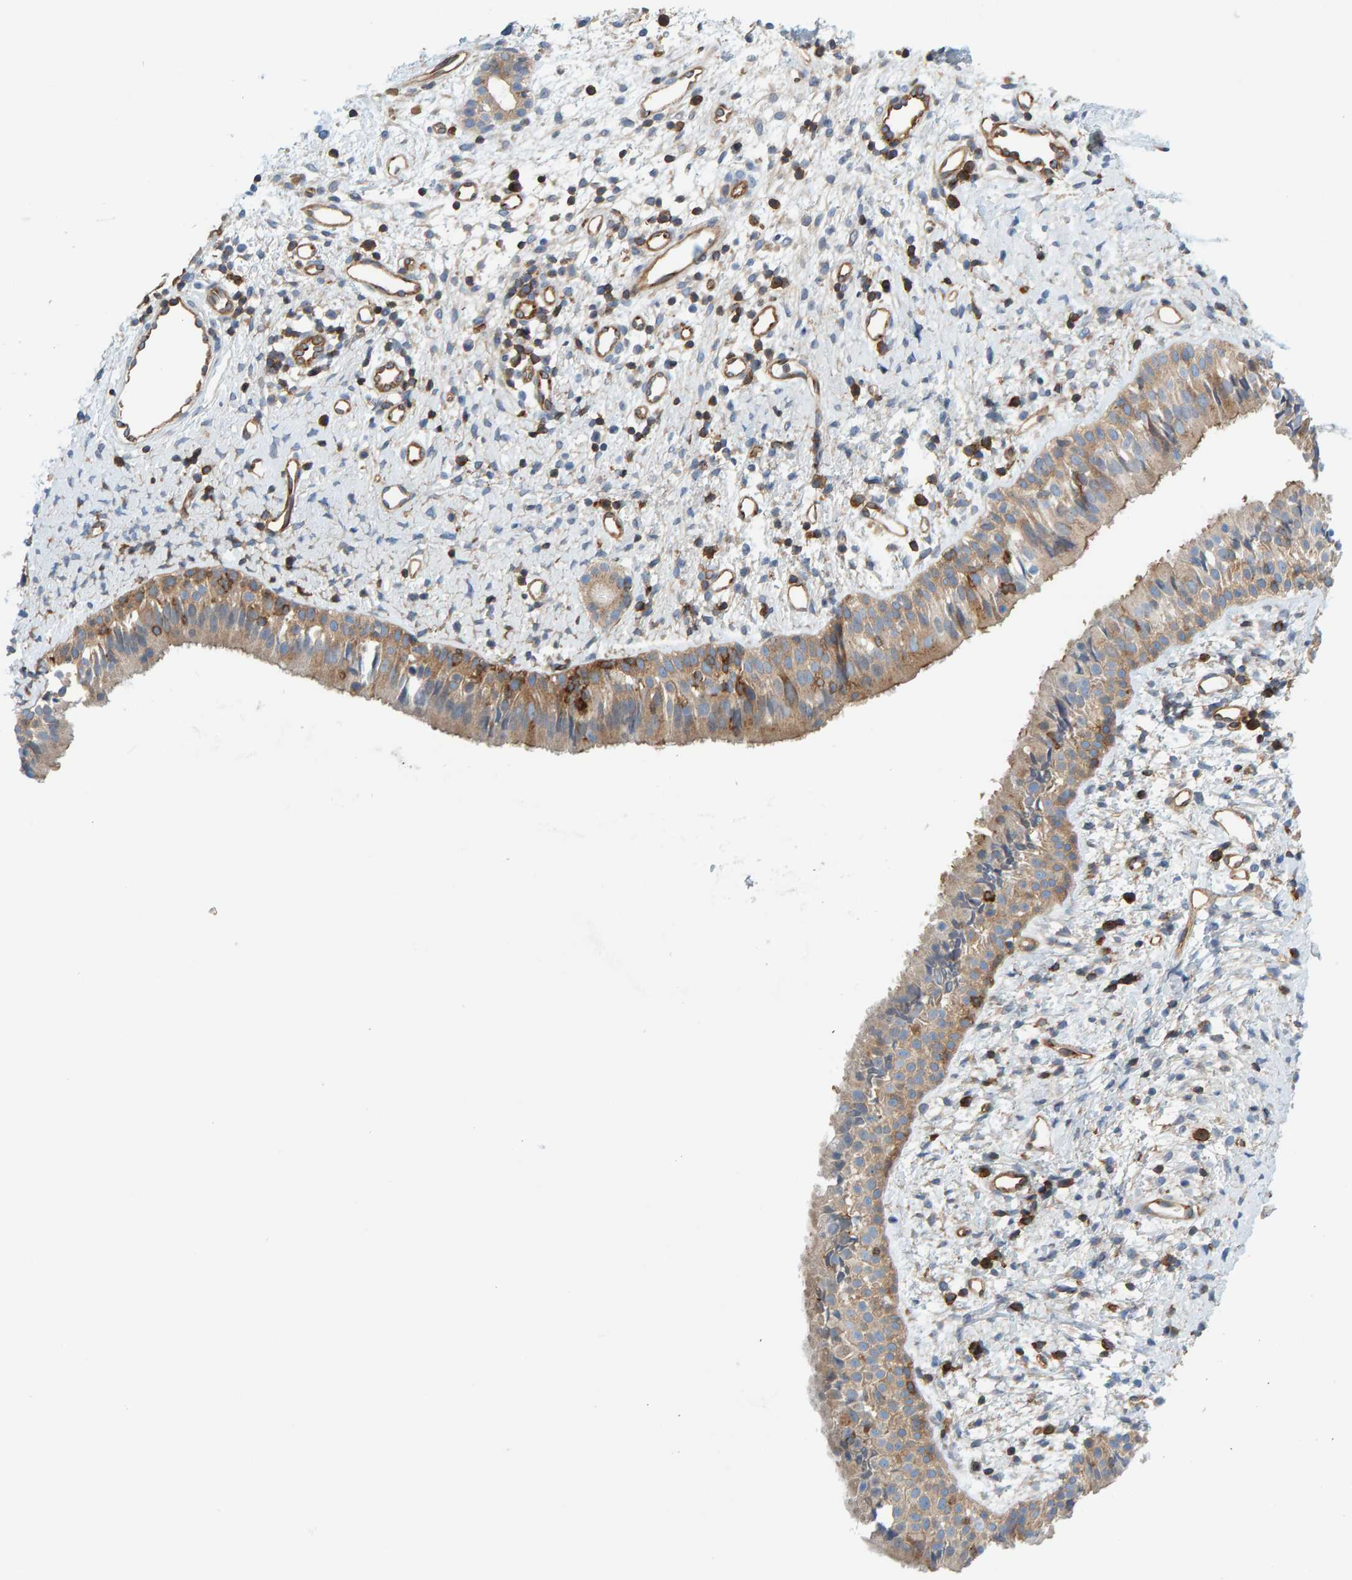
{"staining": {"intensity": "weak", "quantity": ">75%", "location": "cytoplasmic/membranous"}, "tissue": "nasopharynx", "cell_type": "Respiratory epithelial cells", "image_type": "normal", "snomed": [{"axis": "morphology", "description": "Normal tissue, NOS"}, {"axis": "topography", "description": "Nasopharynx"}], "caption": "DAB (3,3'-diaminobenzidine) immunohistochemical staining of benign human nasopharynx exhibits weak cytoplasmic/membranous protein staining in about >75% of respiratory epithelial cells. The staining is performed using DAB brown chromogen to label protein expression. The nuclei are counter-stained blue using hematoxylin.", "gene": "PRKD2", "patient": {"sex": "male", "age": 22}}